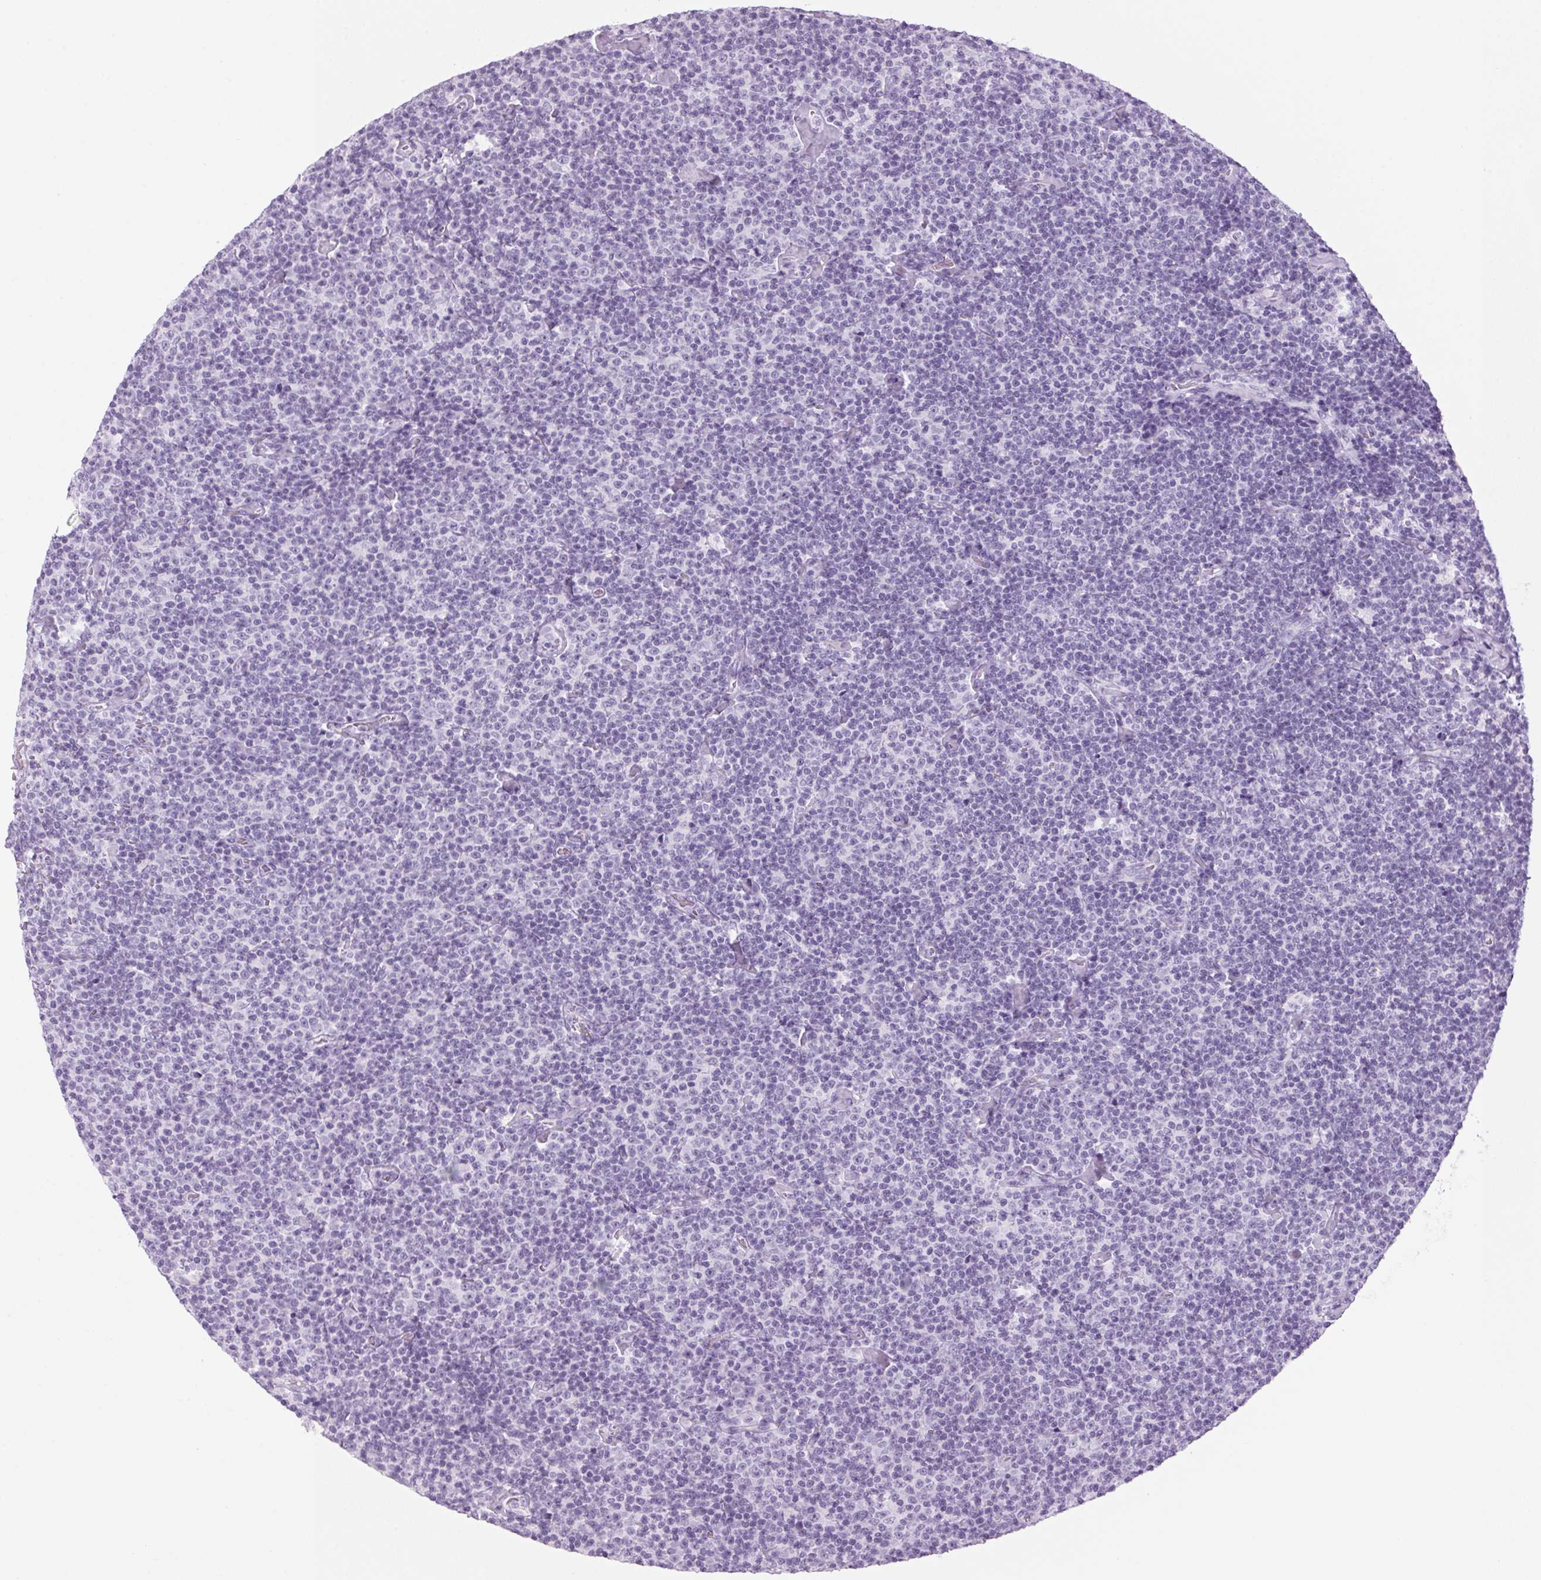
{"staining": {"intensity": "negative", "quantity": "none", "location": "none"}, "tissue": "lymphoma", "cell_type": "Tumor cells", "image_type": "cancer", "snomed": [{"axis": "morphology", "description": "Malignant lymphoma, non-Hodgkin's type, Low grade"}, {"axis": "topography", "description": "Lymph node"}], "caption": "Immunohistochemistry of human lymphoma reveals no staining in tumor cells.", "gene": "PPP1R1A", "patient": {"sex": "male", "age": 81}}